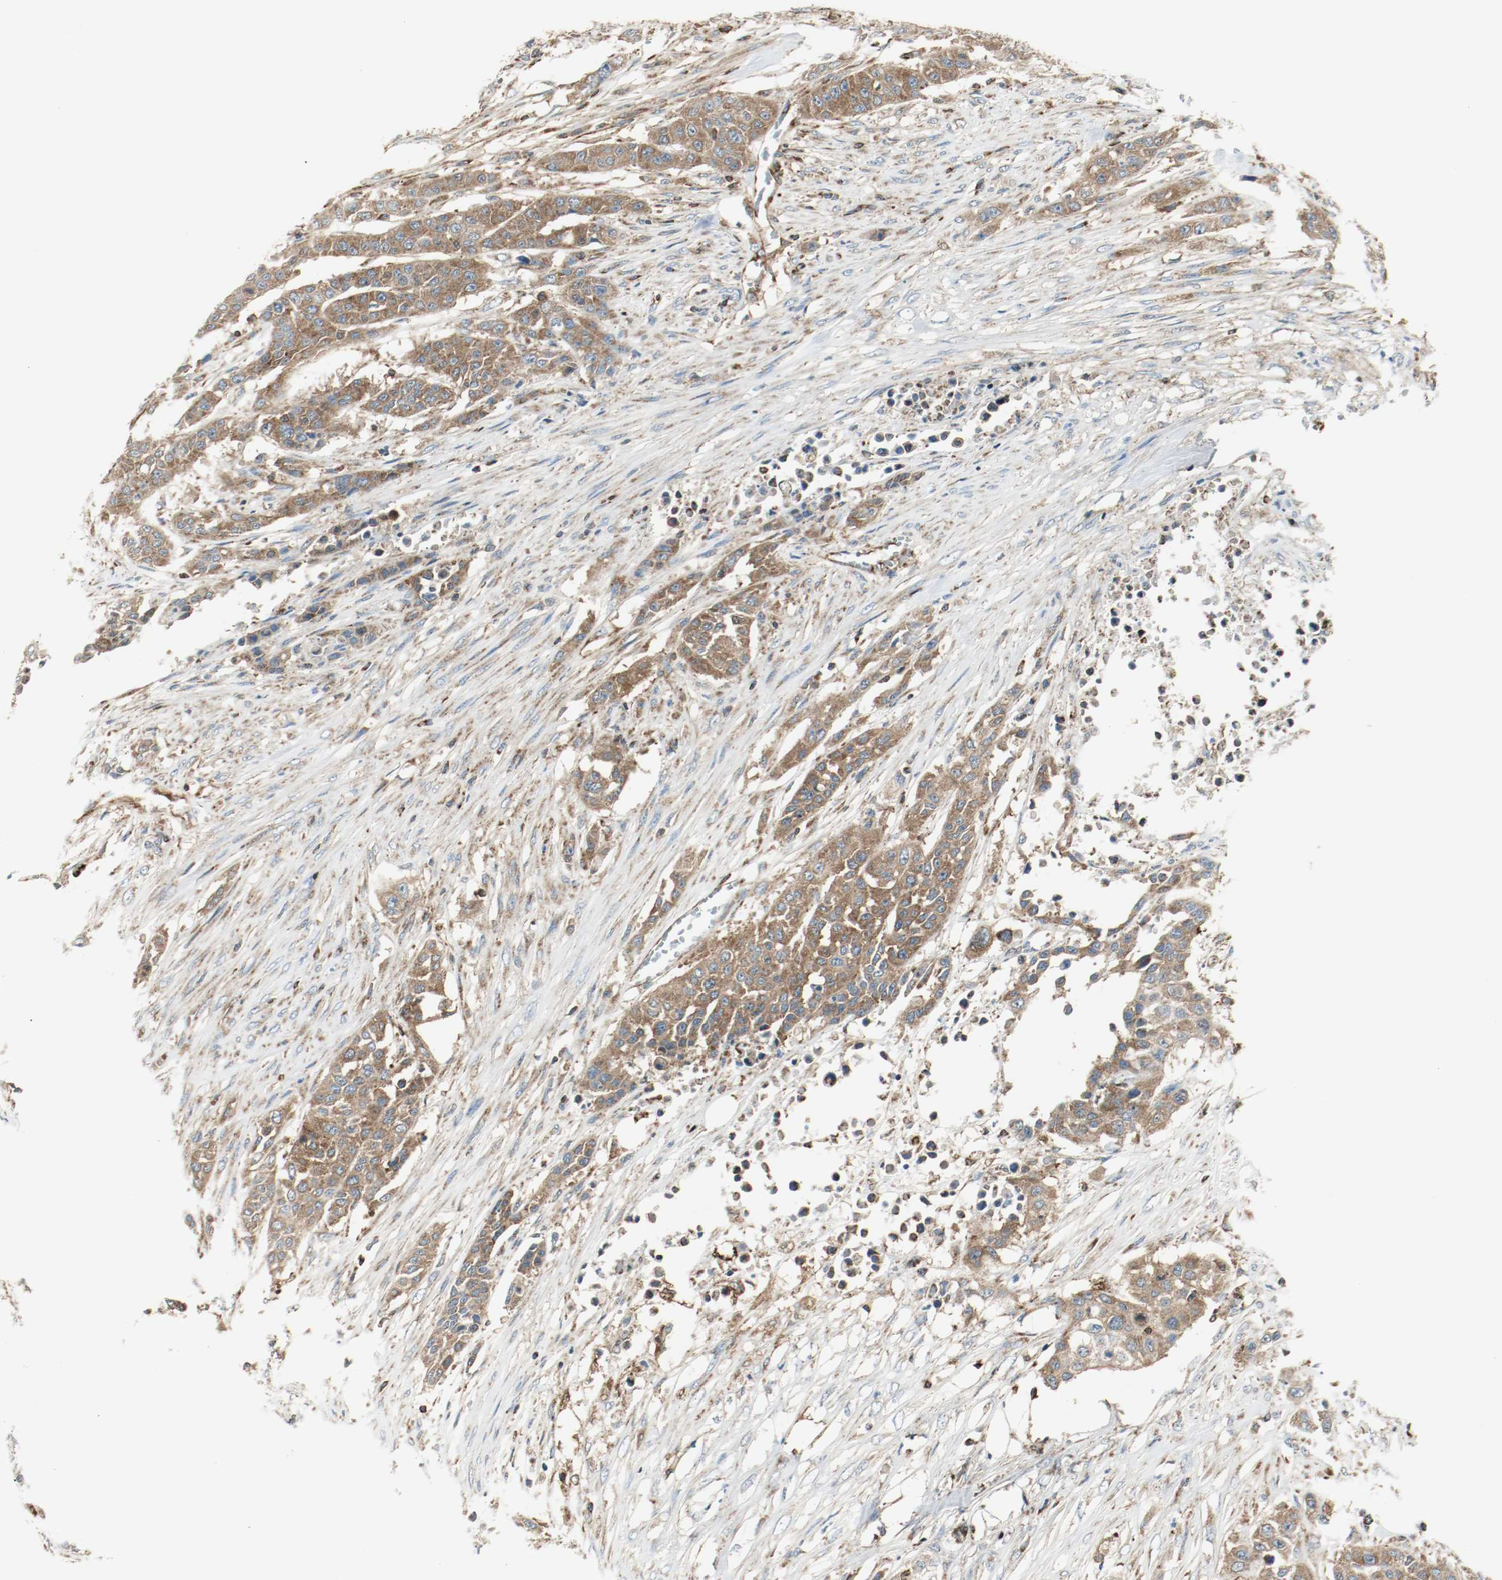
{"staining": {"intensity": "moderate", "quantity": ">75%", "location": "cytoplasmic/membranous"}, "tissue": "urothelial cancer", "cell_type": "Tumor cells", "image_type": "cancer", "snomed": [{"axis": "morphology", "description": "Urothelial carcinoma, High grade"}, {"axis": "topography", "description": "Urinary bladder"}], "caption": "Immunohistochemical staining of urothelial carcinoma (high-grade) displays medium levels of moderate cytoplasmic/membranous staining in approximately >75% of tumor cells.", "gene": "PLCG1", "patient": {"sex": "male", "age": 74}}